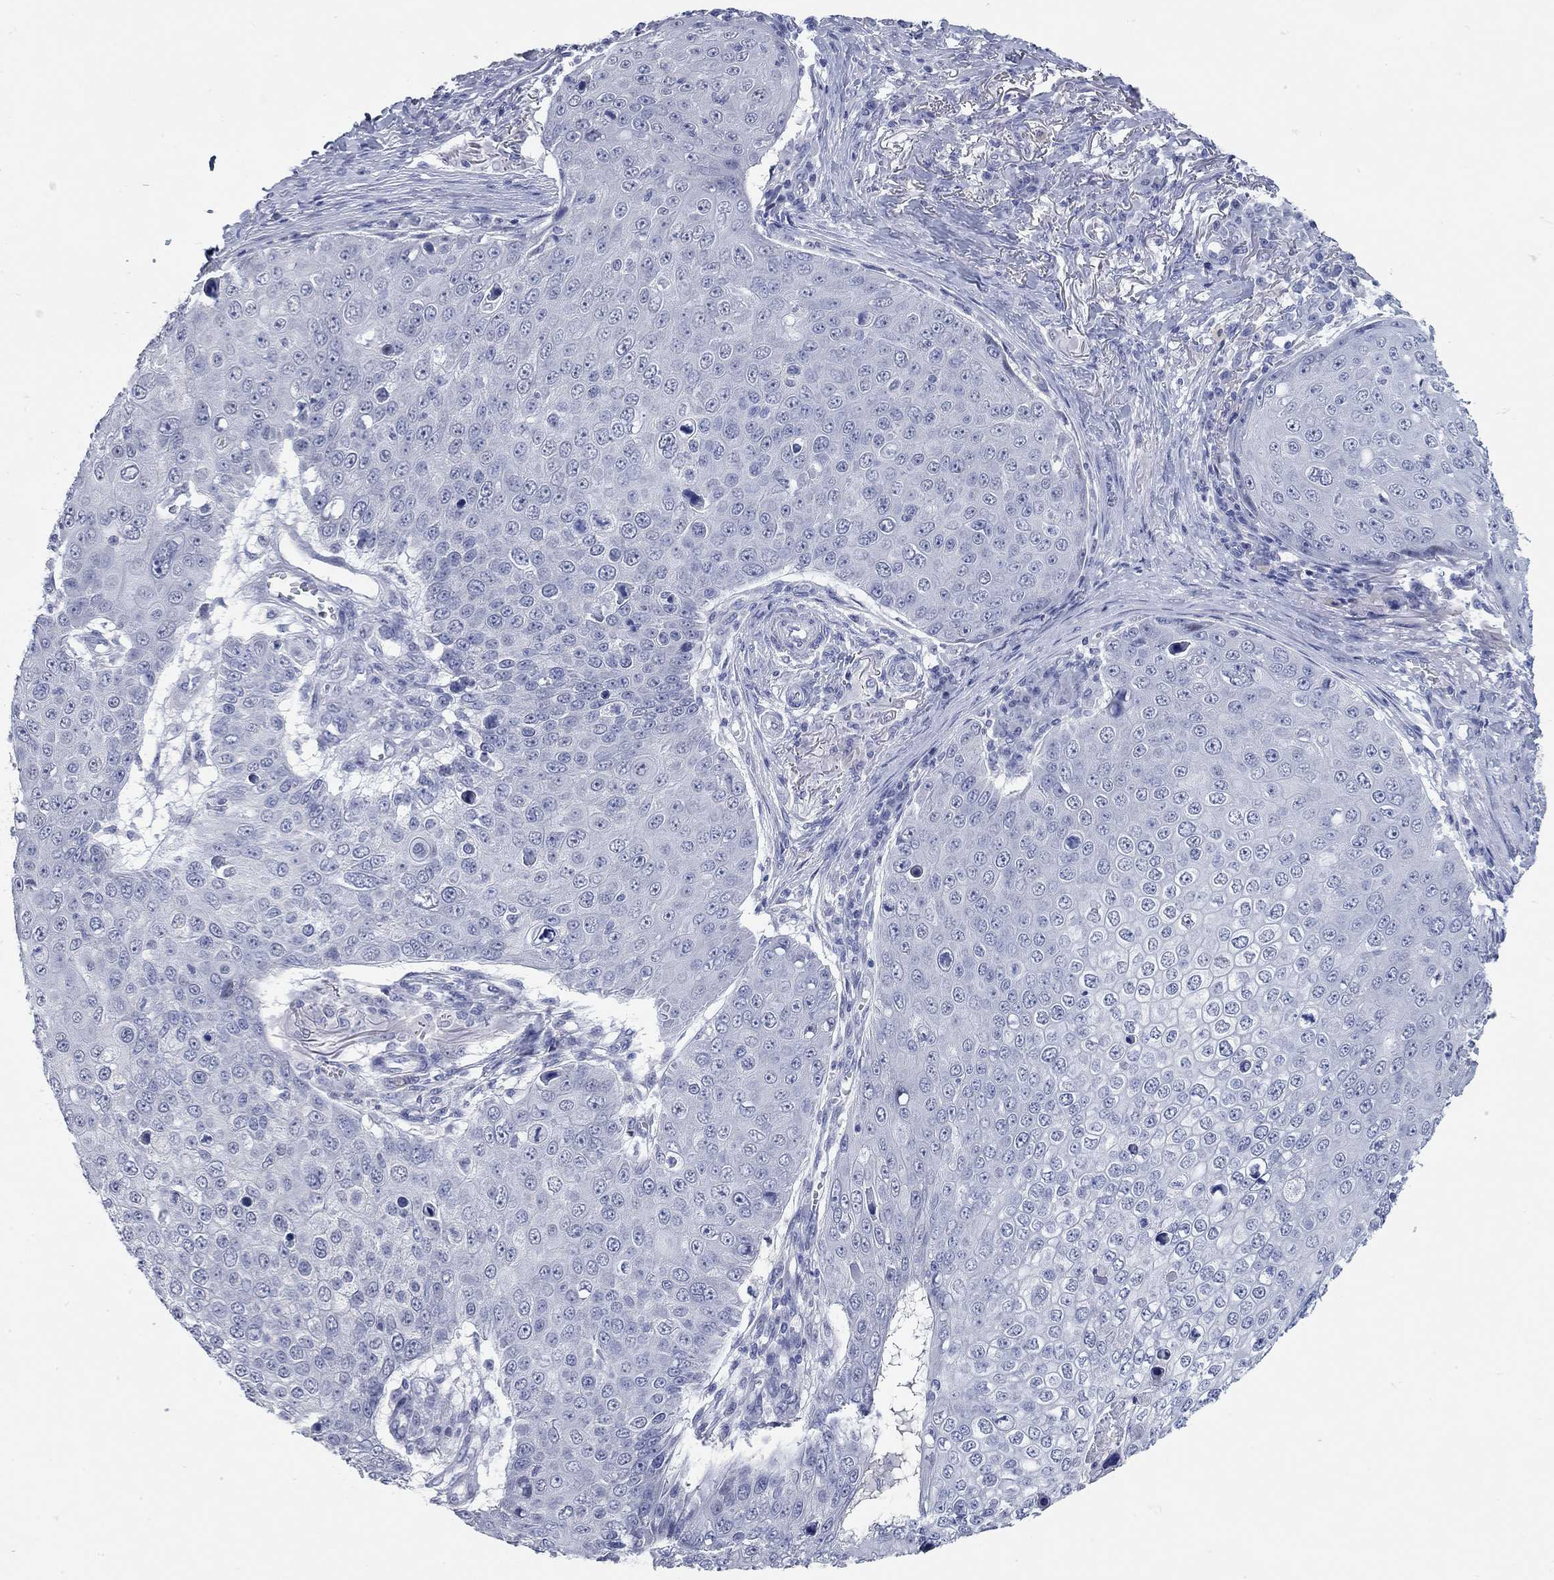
{"staining": {"intensity": "negative", "quantity": "none", "location": "none"}, "tissue": "skin cancer", "cell_type": "Tumor cells", "image_type": "cancer", "snomed": [{"axis": "morphology", "description": "Squamous cell carcinoma, NOS"}, {"axis": "topography", "description": "Skin"}], "caption": "This histopathology image is of skin cancer stained with immunohistochemistry to label a protein in brown with the nuclei are counter-stained blue. There is no expression in tumor cells. (DAB immunohistochemistry (IHC) with hematoxylin counter stain).", "gene": "WASF3", "patient": {"sex": "male", "age": 71}}